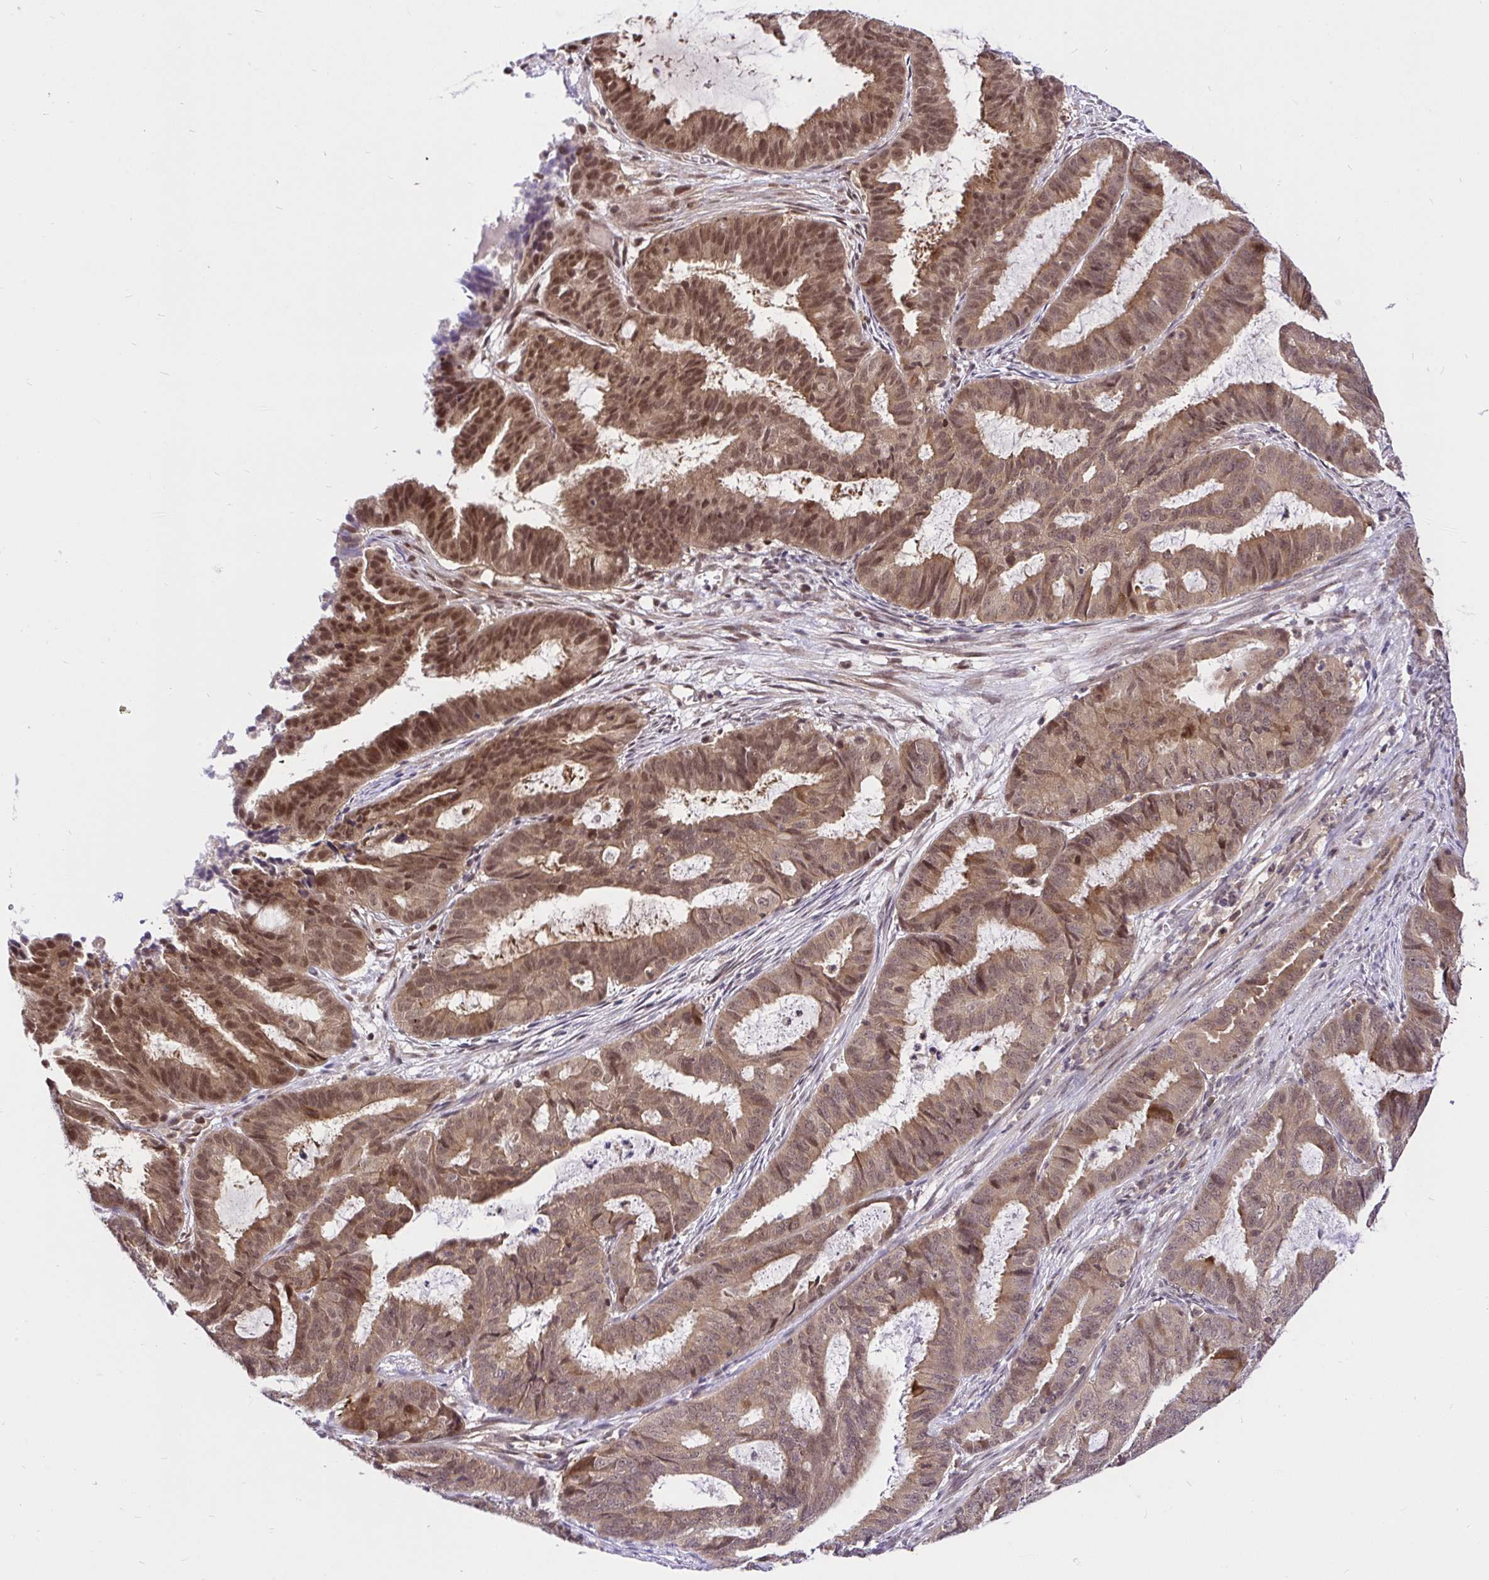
{"staining": {"intensity": "moderate", "quantity": ">75%", "location": "cytoplasmic/membranous,nuclear"}, "tissue": "endometrial cancer", "cell_type": "Tumor cells", "image_type": "cancer", "snomed": [{"axis": "morphology", "description": "Adenocarcinoma, NOS"}, {"axis": "topography", "description": "Endometrium"}], "caption": "Protein staining reveals moderate cytoplasmic/membranous and nuclear staining in about >75% of tumor cells in adenocarcinoma (endometrial).", "gene": "UBE2M", "patient": {"sex": "female", "age": 51}}